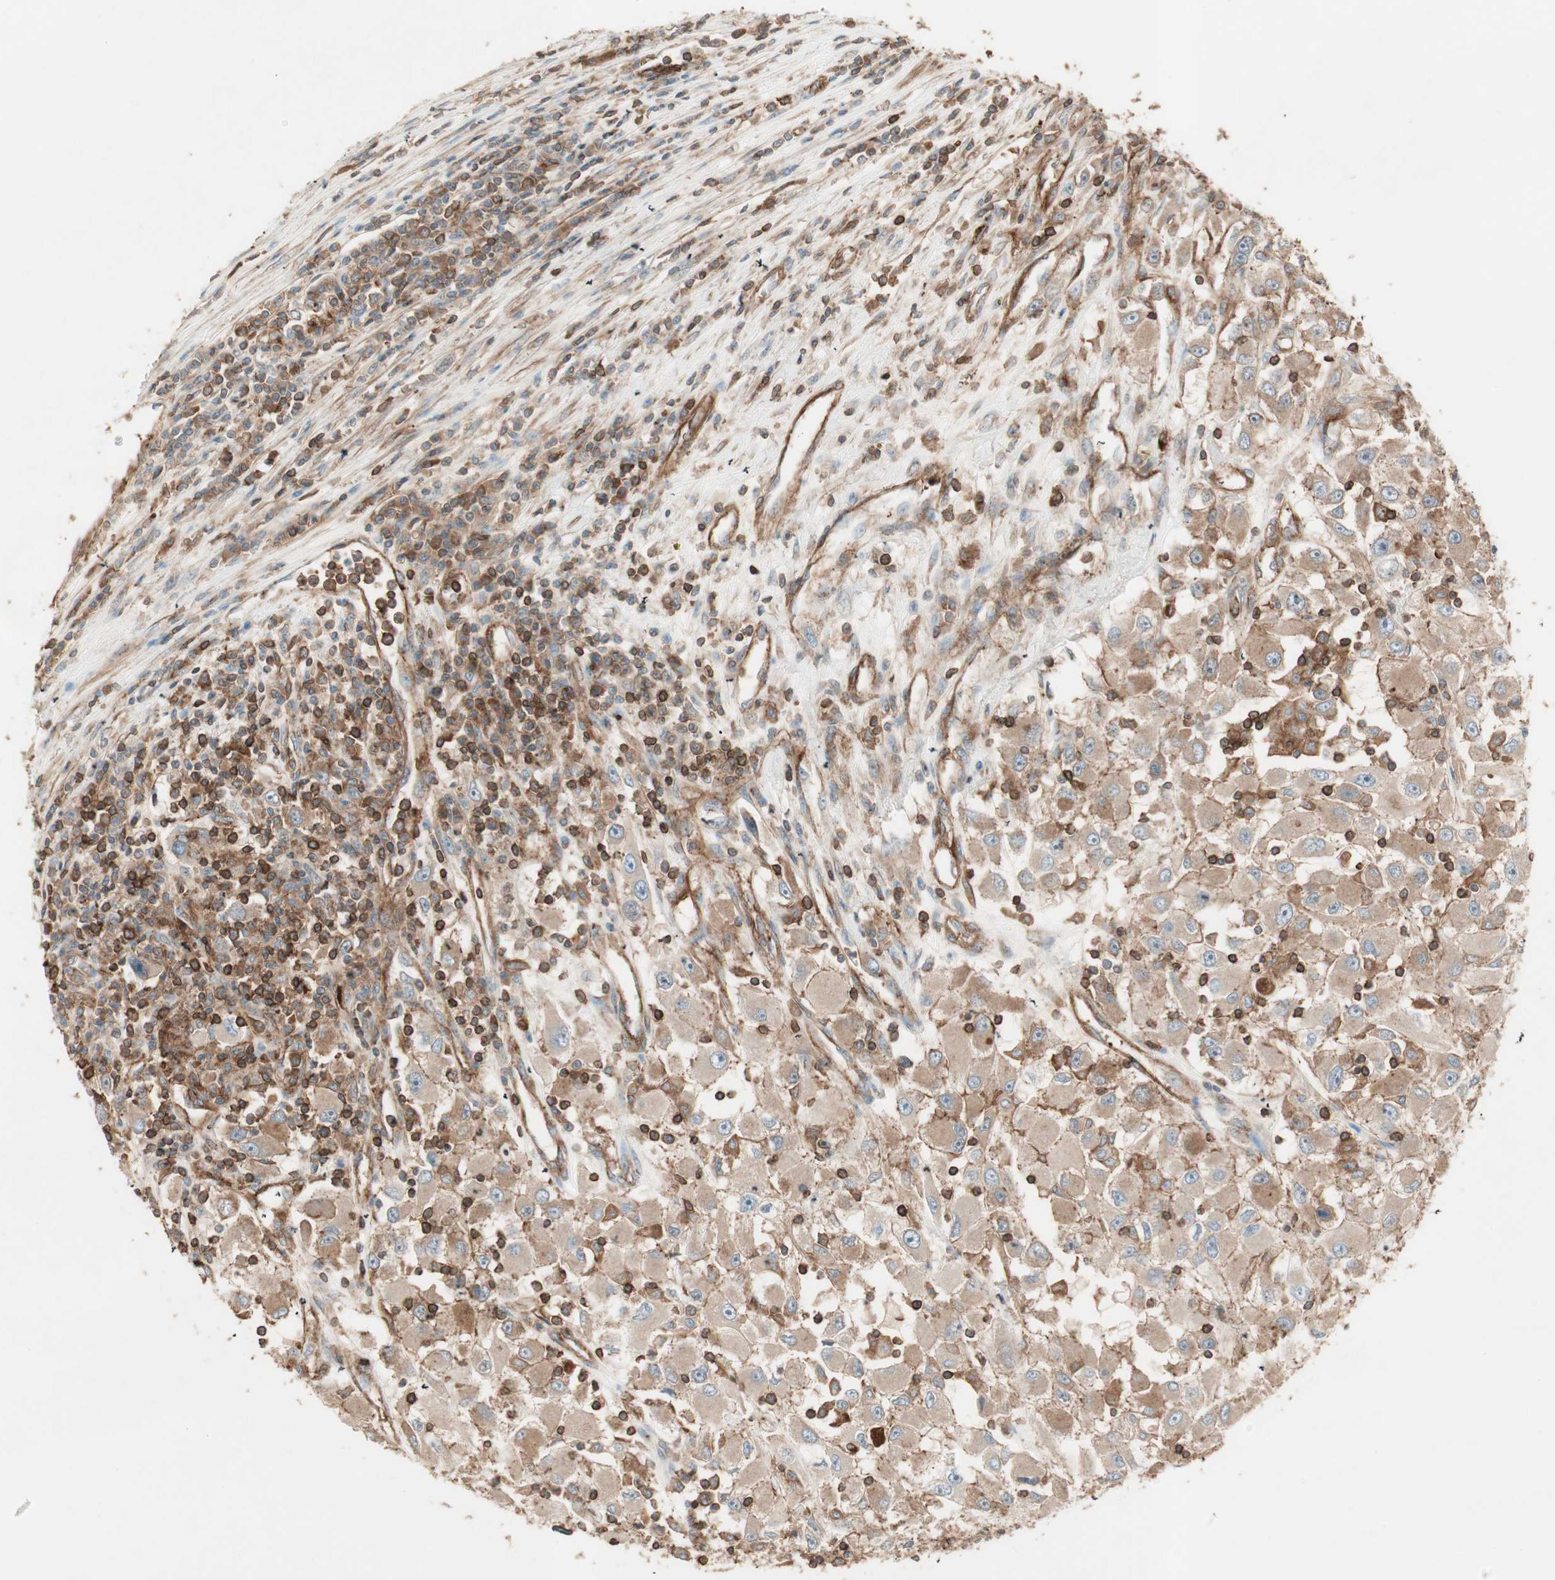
{"staining": {"intensity": "weak", "quantity": ">75%", "location": "cytoplasmic/membranous"}, "tissue": "renal cancer", "cell_type": "Tumor cells", "image_type": "cancer", "snomed": [{"axis": "morphology", "description": "Adenocarcinoma, NOS"}, {"axis": "topography", "description": "Kidney"}], "caption": "Immunohistochemical staining of human renal cancer demonstrates low levels of weak cytoplasmic/membranous staining in approximately >75% of tumor cells.", "gene": "TCP11L1", "patient": {"sex": "female", "age": 52}}